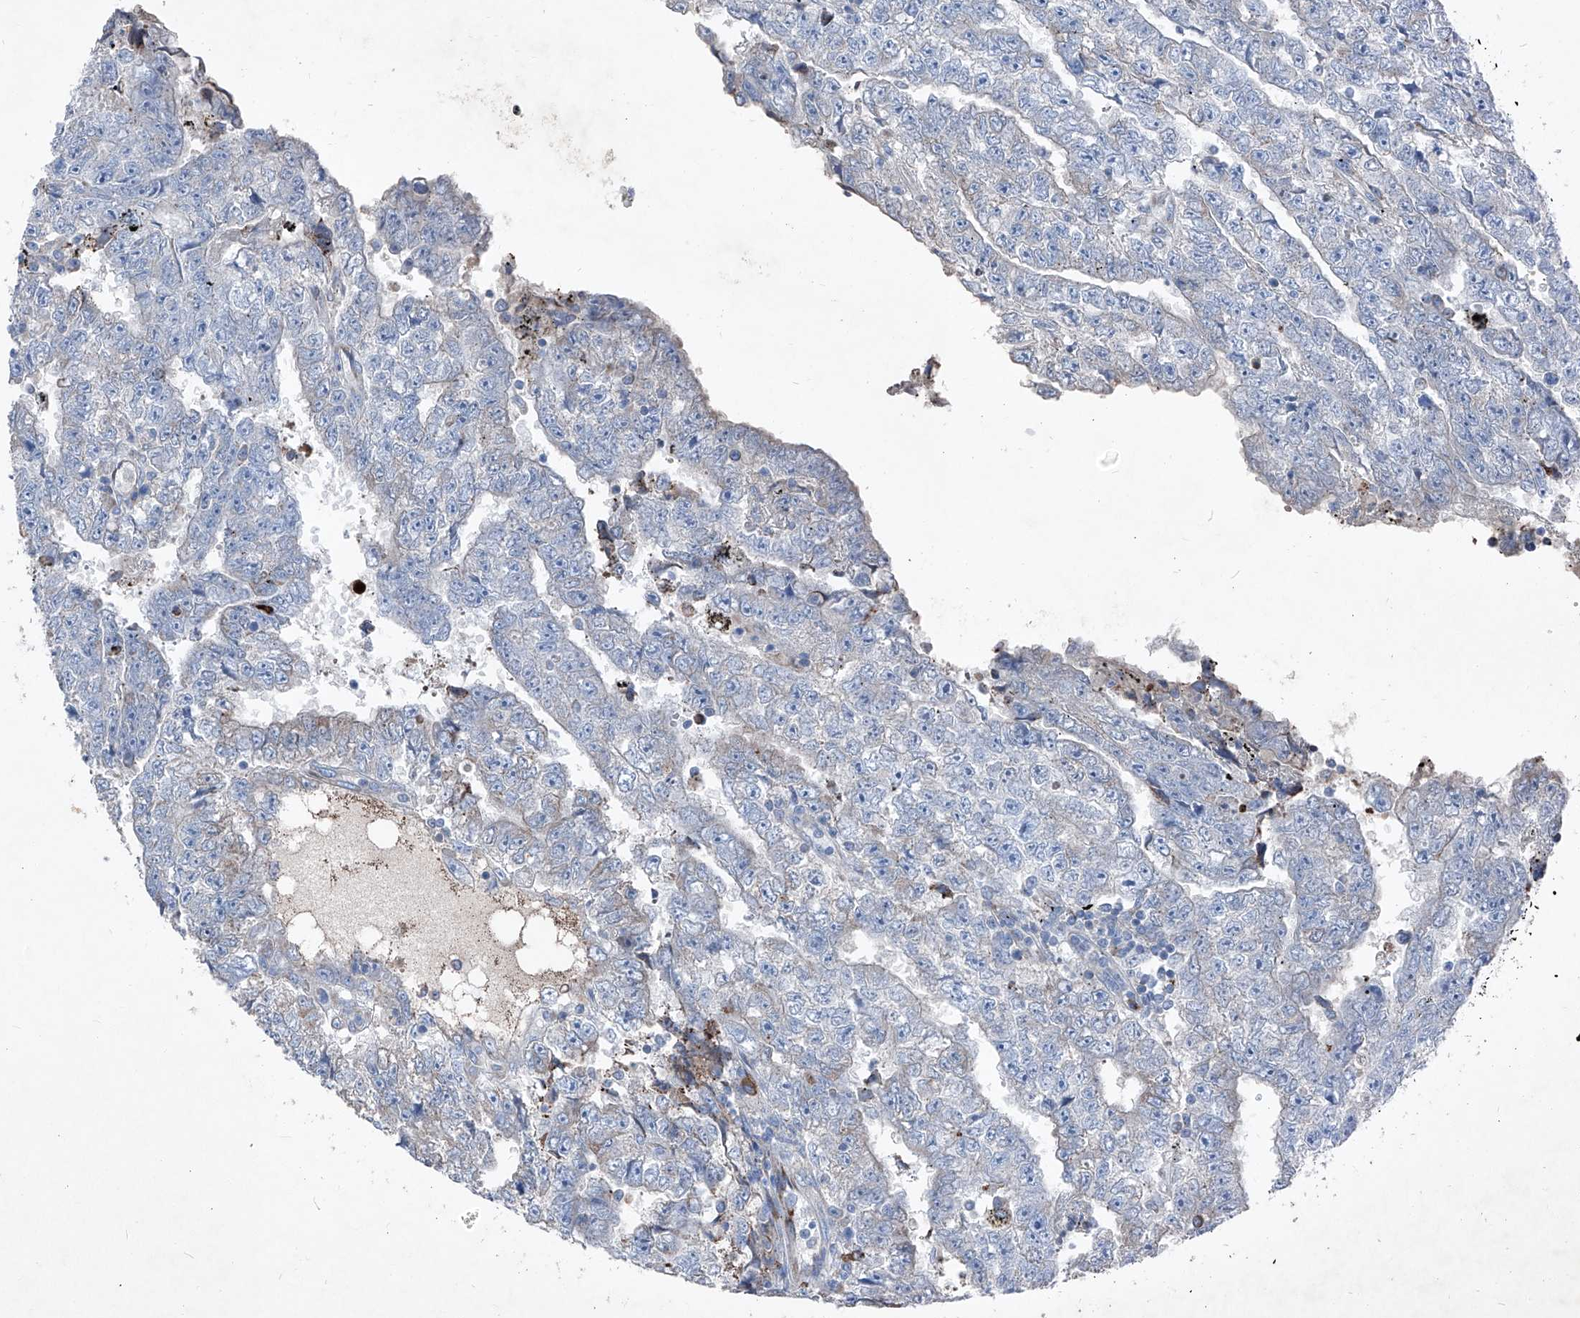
{"staining": {"intensity": "negative", "quantity": "none", "location": "none"}, "tissue": "testis cancer", "cell_type": "Tumor cells", "image_type": "cancer", "snomed": [{"axis": "morphology", "description": "Carcinoma, Embryonal, NOS"}, {"axis": "topography", "description": "Testis"}], "caption": "This is a histopathology image of immunohistochemistry staining of testis cancer (embryonal carcinoma), which shows no expression in tumor cells.", "gene": "IFI27", "patient": {"sex": "male", "age": 25}}